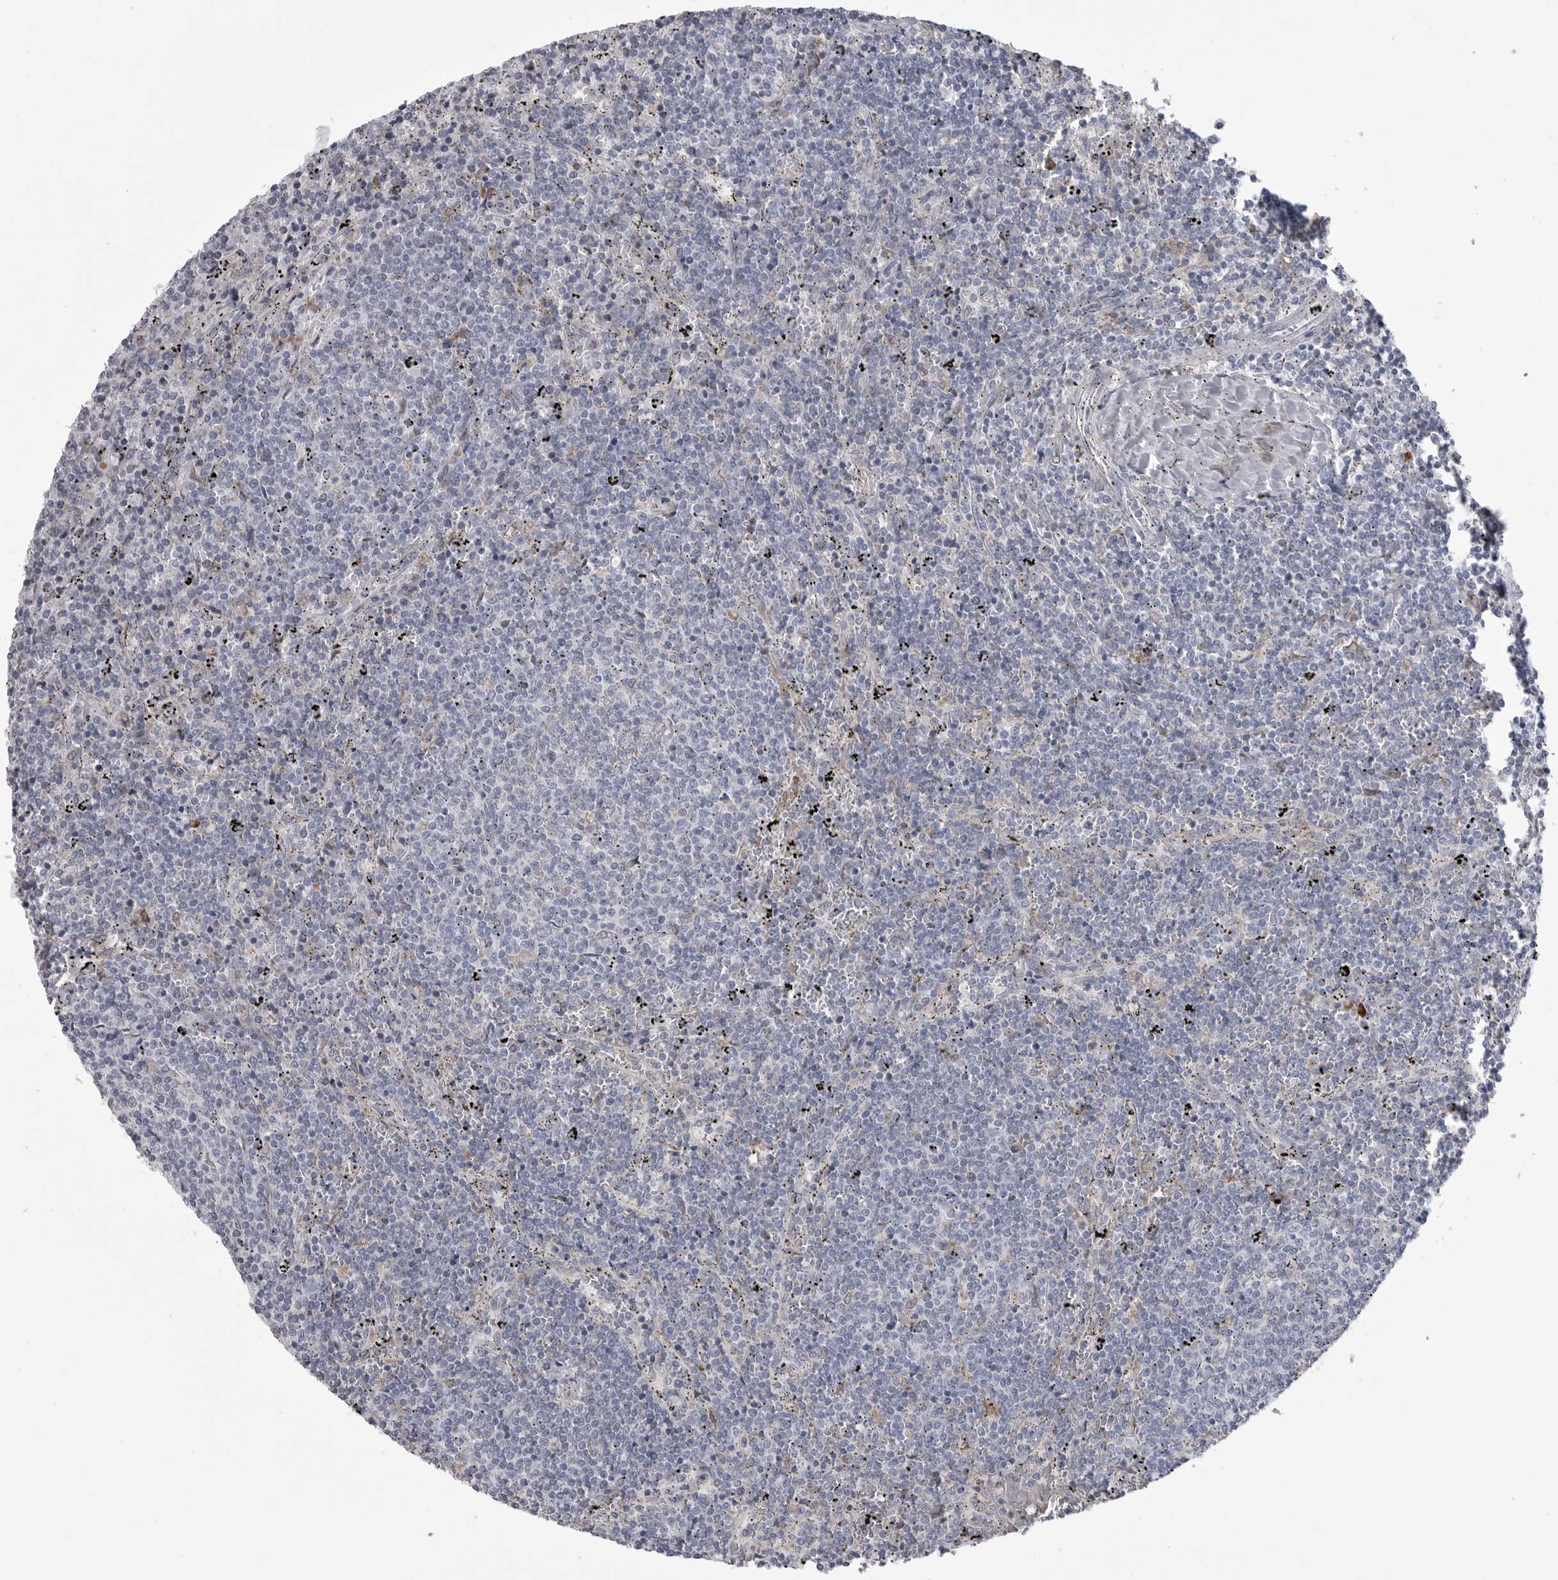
{"staining": {"intensity": "negative", "quantity": "none", "location": "none"}, "tissue": "lymphoma", "cell_type": "Tumor cells", "image_type": "cancer", "snomed": [{"axis": "morphology", "description": "Malignant lymphoma, non-Hodgkin's type, Low grade"}, {"axis": "topography", "description": "Spleen"}], "caption": "A histopathology image of malignant lymphoma, non-Hodgkin's type (low-grade) stained for a protein displays no brown staining in tumor cells.", "gene": "FKBP2", "patient": {"sex": "female", "age": 50}}